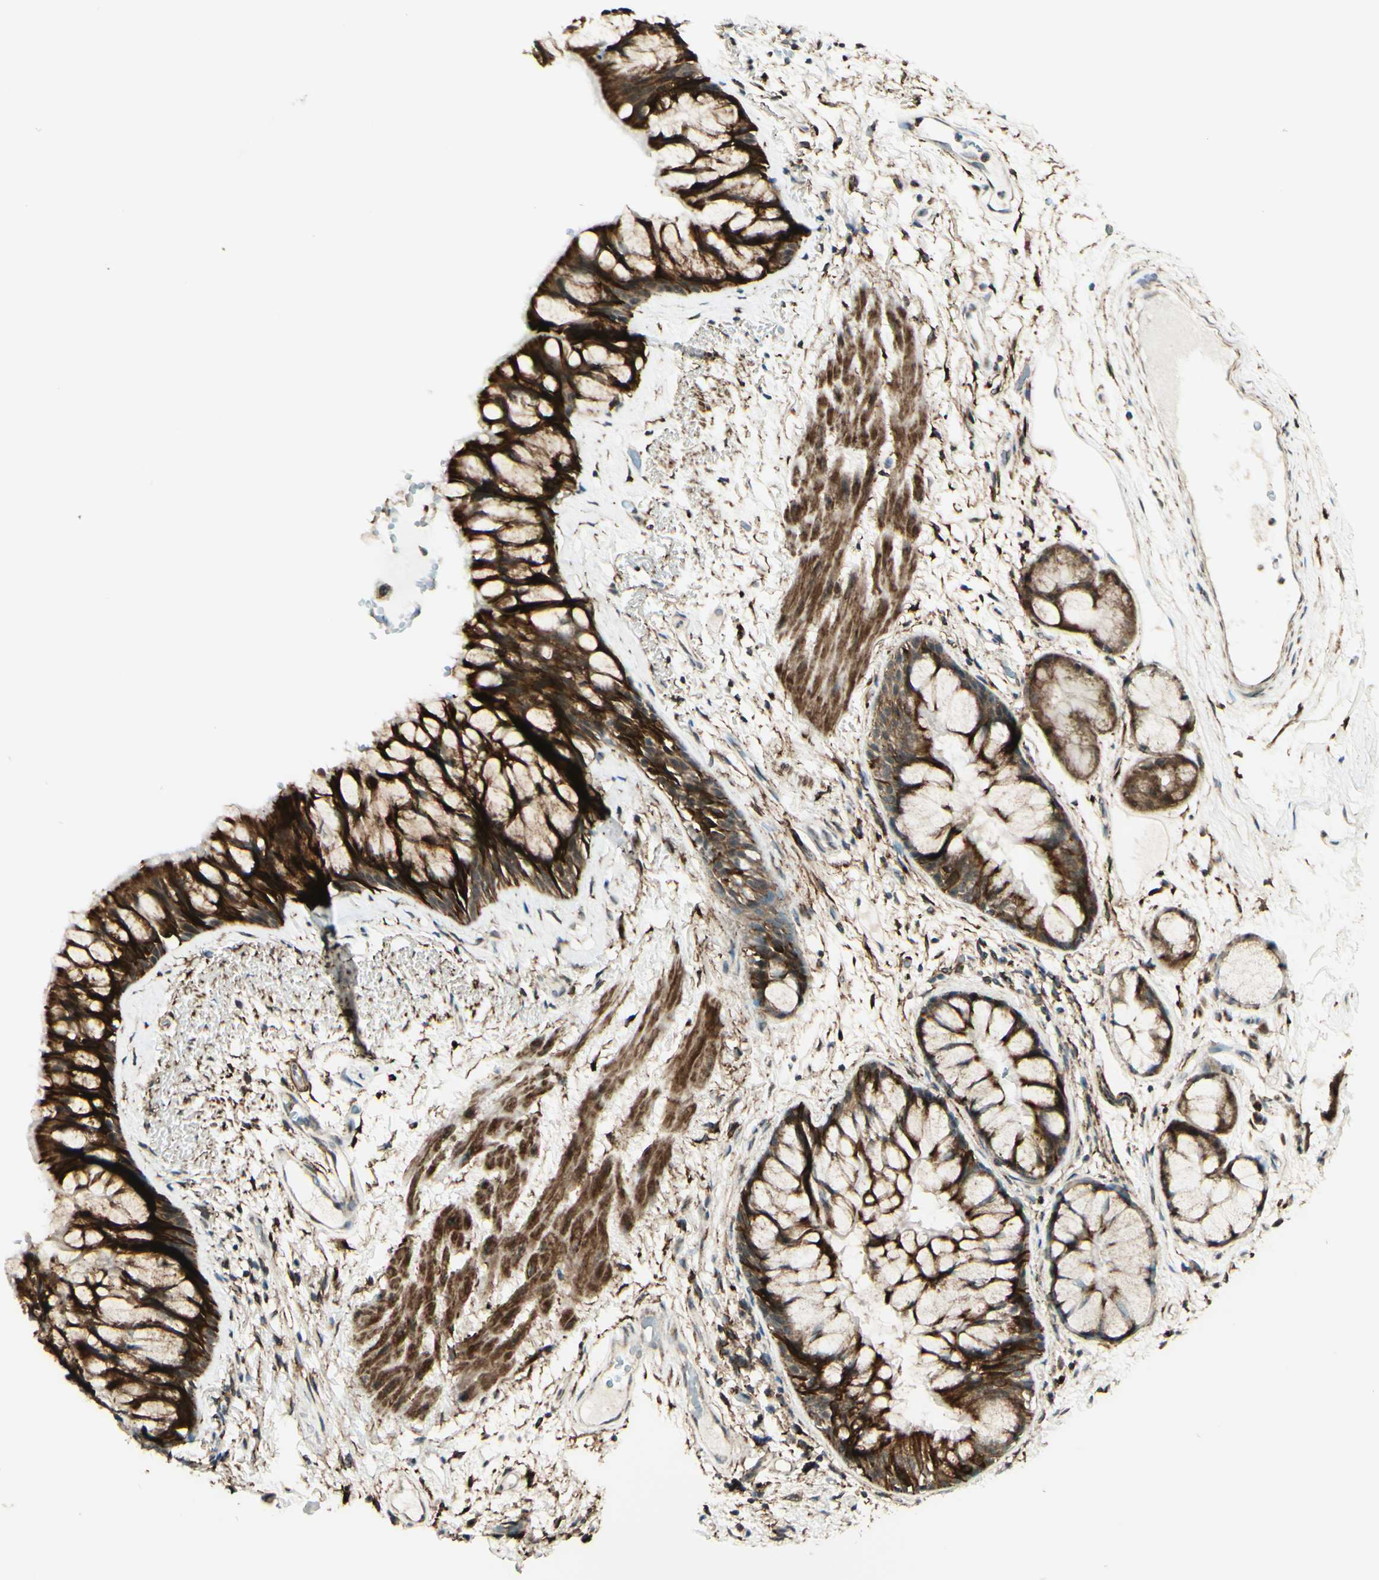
{"staining": {"intensity": "strong", "quantity": ">75%", "location": "cytoplasmic/membranous"}, "tissue": "bronchus", "cell_type": "Respiratory epithelial cells", "image_type": "normal", "snomed": [{"axis": "morphology", "description": "Normal tissue, NOS"}, {"axis": "topography", "description": "Bronchus"}], "caption": "Normal bronchus reveals strong cytoplasmic/membranous positivity in about >75% of respiratory epithelial cells, visualized by immunohistochemistry.", "gene": "DHRS3", "patient": {"sex": "male", "age": 66}}